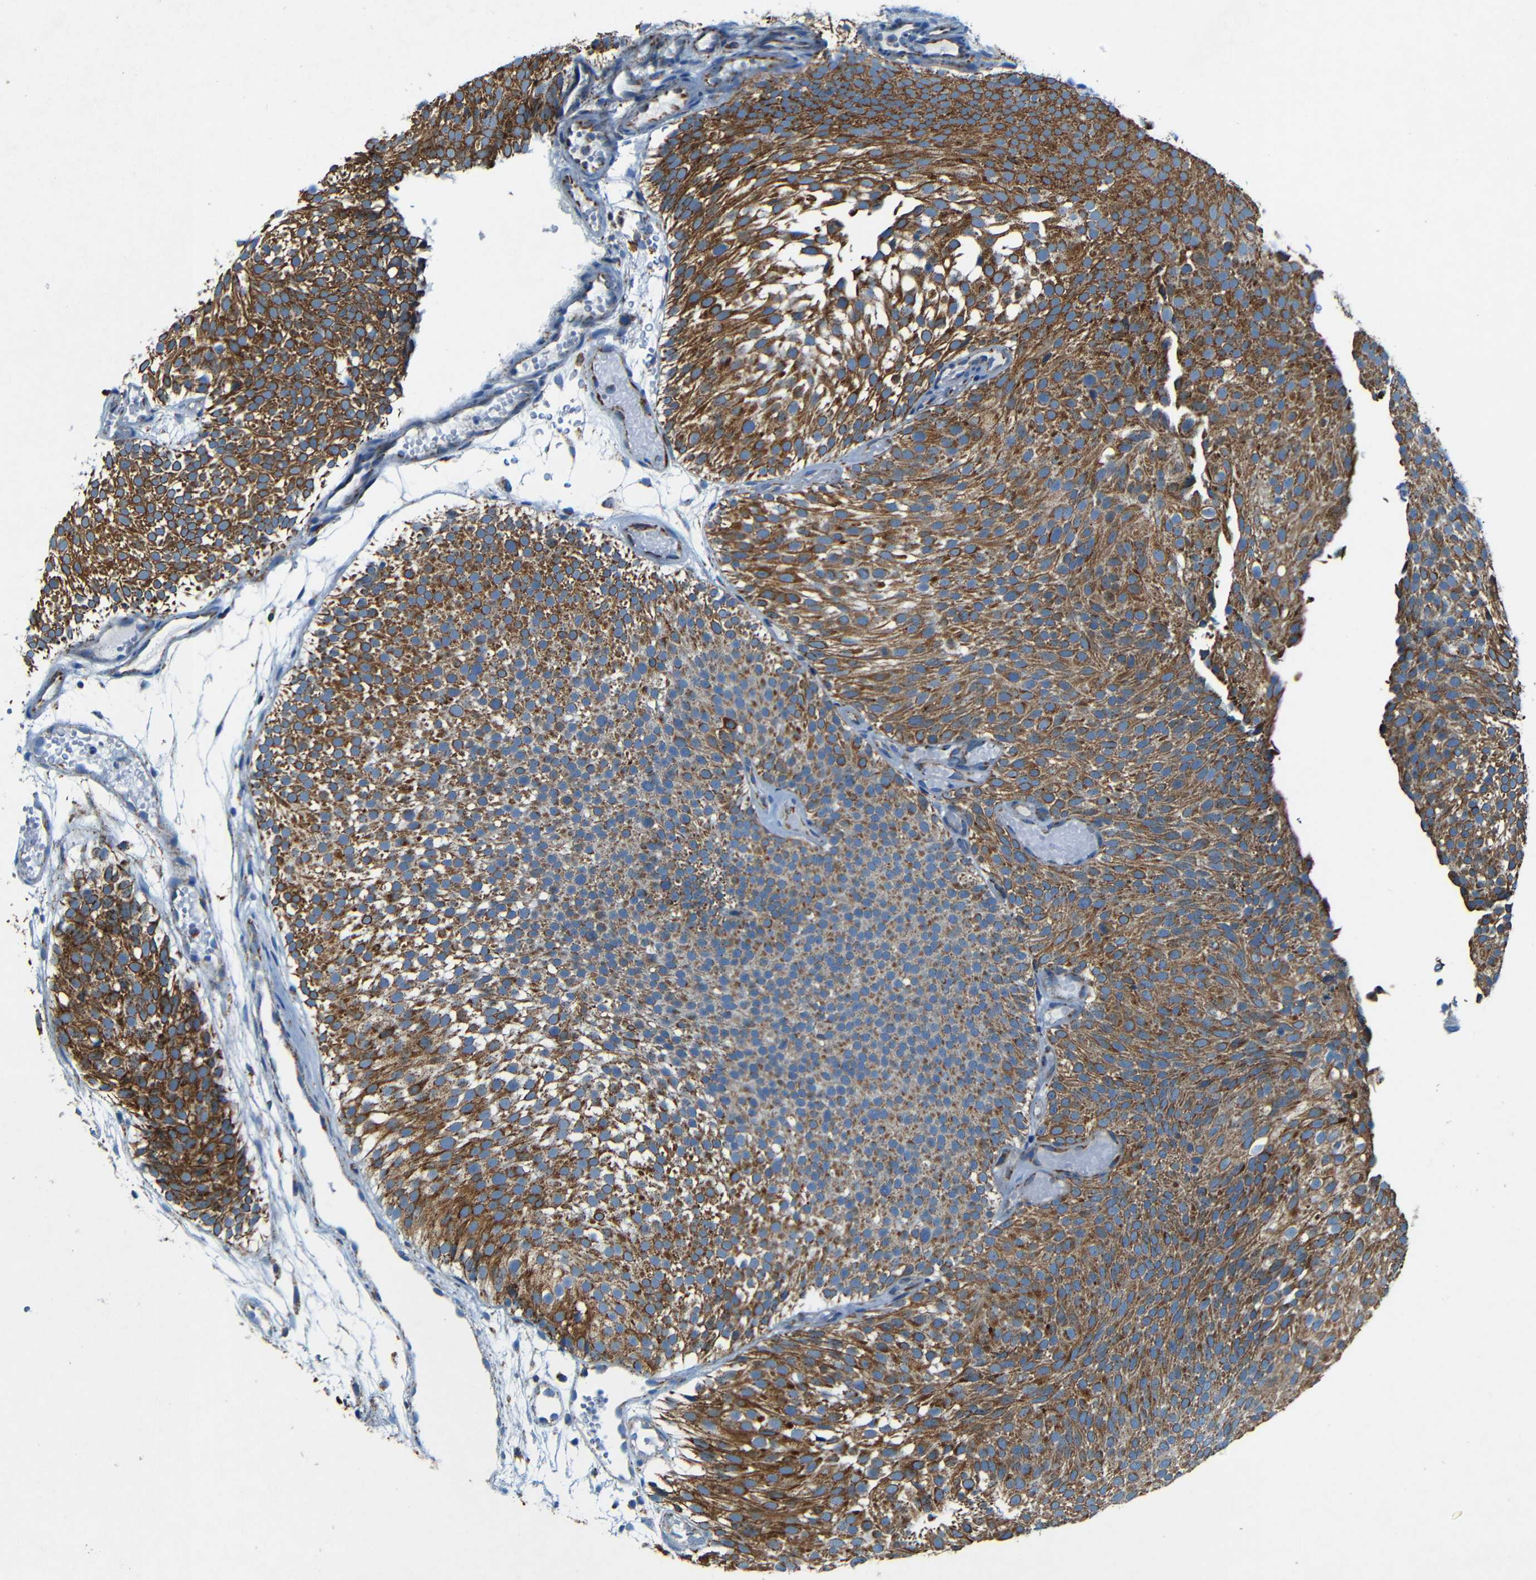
{"staining": {"intensity": "strong", "quantity": ">75%", "location": "cytoplasmic/membranous"}, "tissue": "urothelial cancer", "cell_type": "Tumor cells", "image_type": "cancer", "snomed": [{"axis": "morphology", "description": "Urothelial carcinoma, Low grade"}, {"axis": "topography", "description": "Urinary bladder"}], "caption": "The immunohistochemical stain shows strong cytoplasmic/membranous staining in tumor cells of urothelial cancer tissue.", "gene": "WSCD2", "patient": {"sex": "male", "age": 78}}